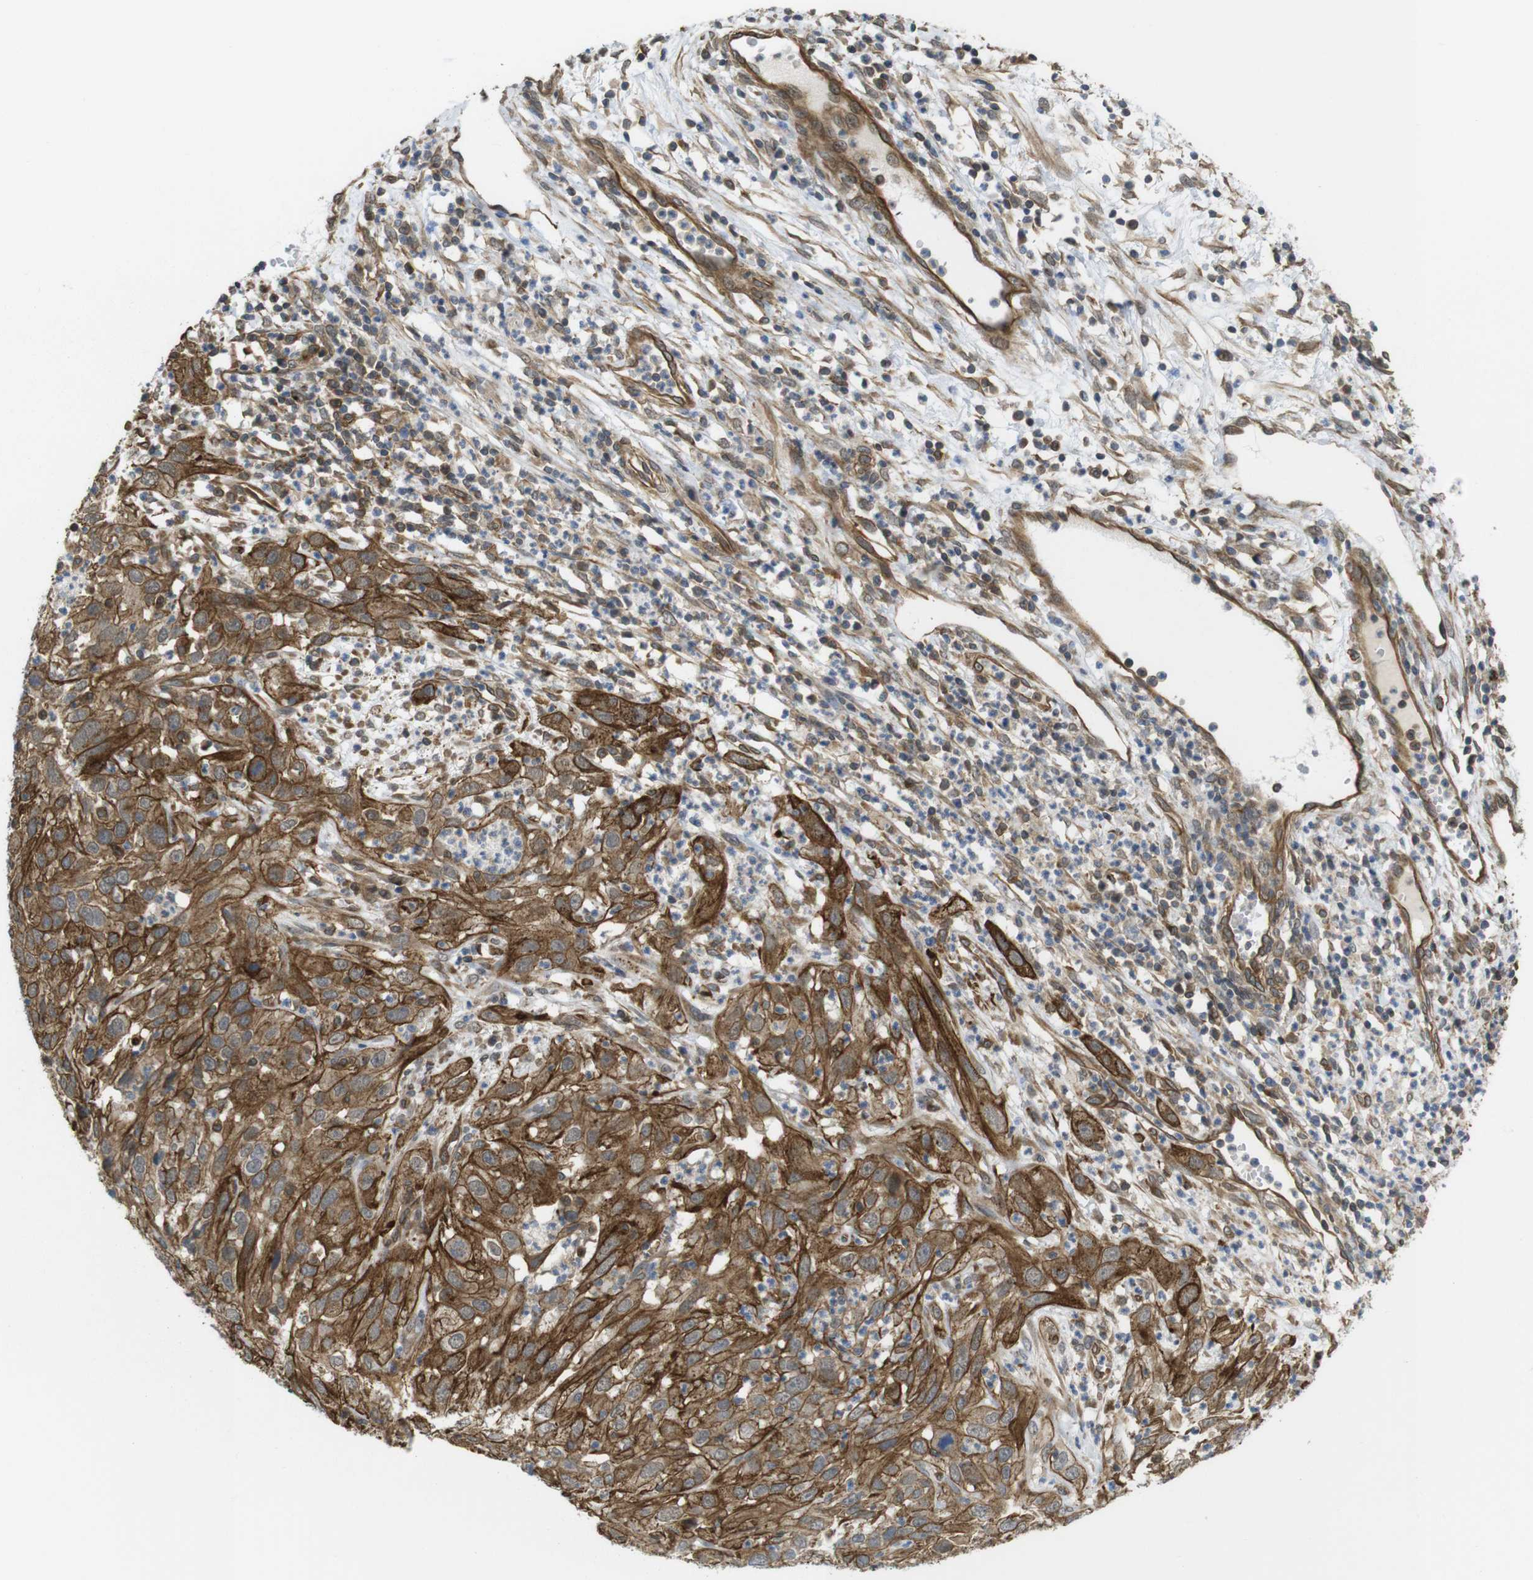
{"staining": {"intensity": "strong", "quantity": ">75%", "location": "cytoplasmic/membranous"}, "tissue": "cervical cancer", "cell_type": "Tumor cells", "image_type": "cancer", "snomed": [{"axis": "morphology", "description": "Squamous cell carcinoma, NOS"}, {"axis": "topography", "description": "Cervix"}], "caption": "IHC micrograph of neoplastic tissue: human cervical cancer (squamous cell carcinoma) stained using immunohistochemistry exhibits high levels of strong protein expression localized specifically in the cytoplasmic/membranous of tumor cells, appearing as a cytoplasmic/membranous brown color.", "gene": "ZDHHC5", "patient": {"sex": "female", "age": 32}}